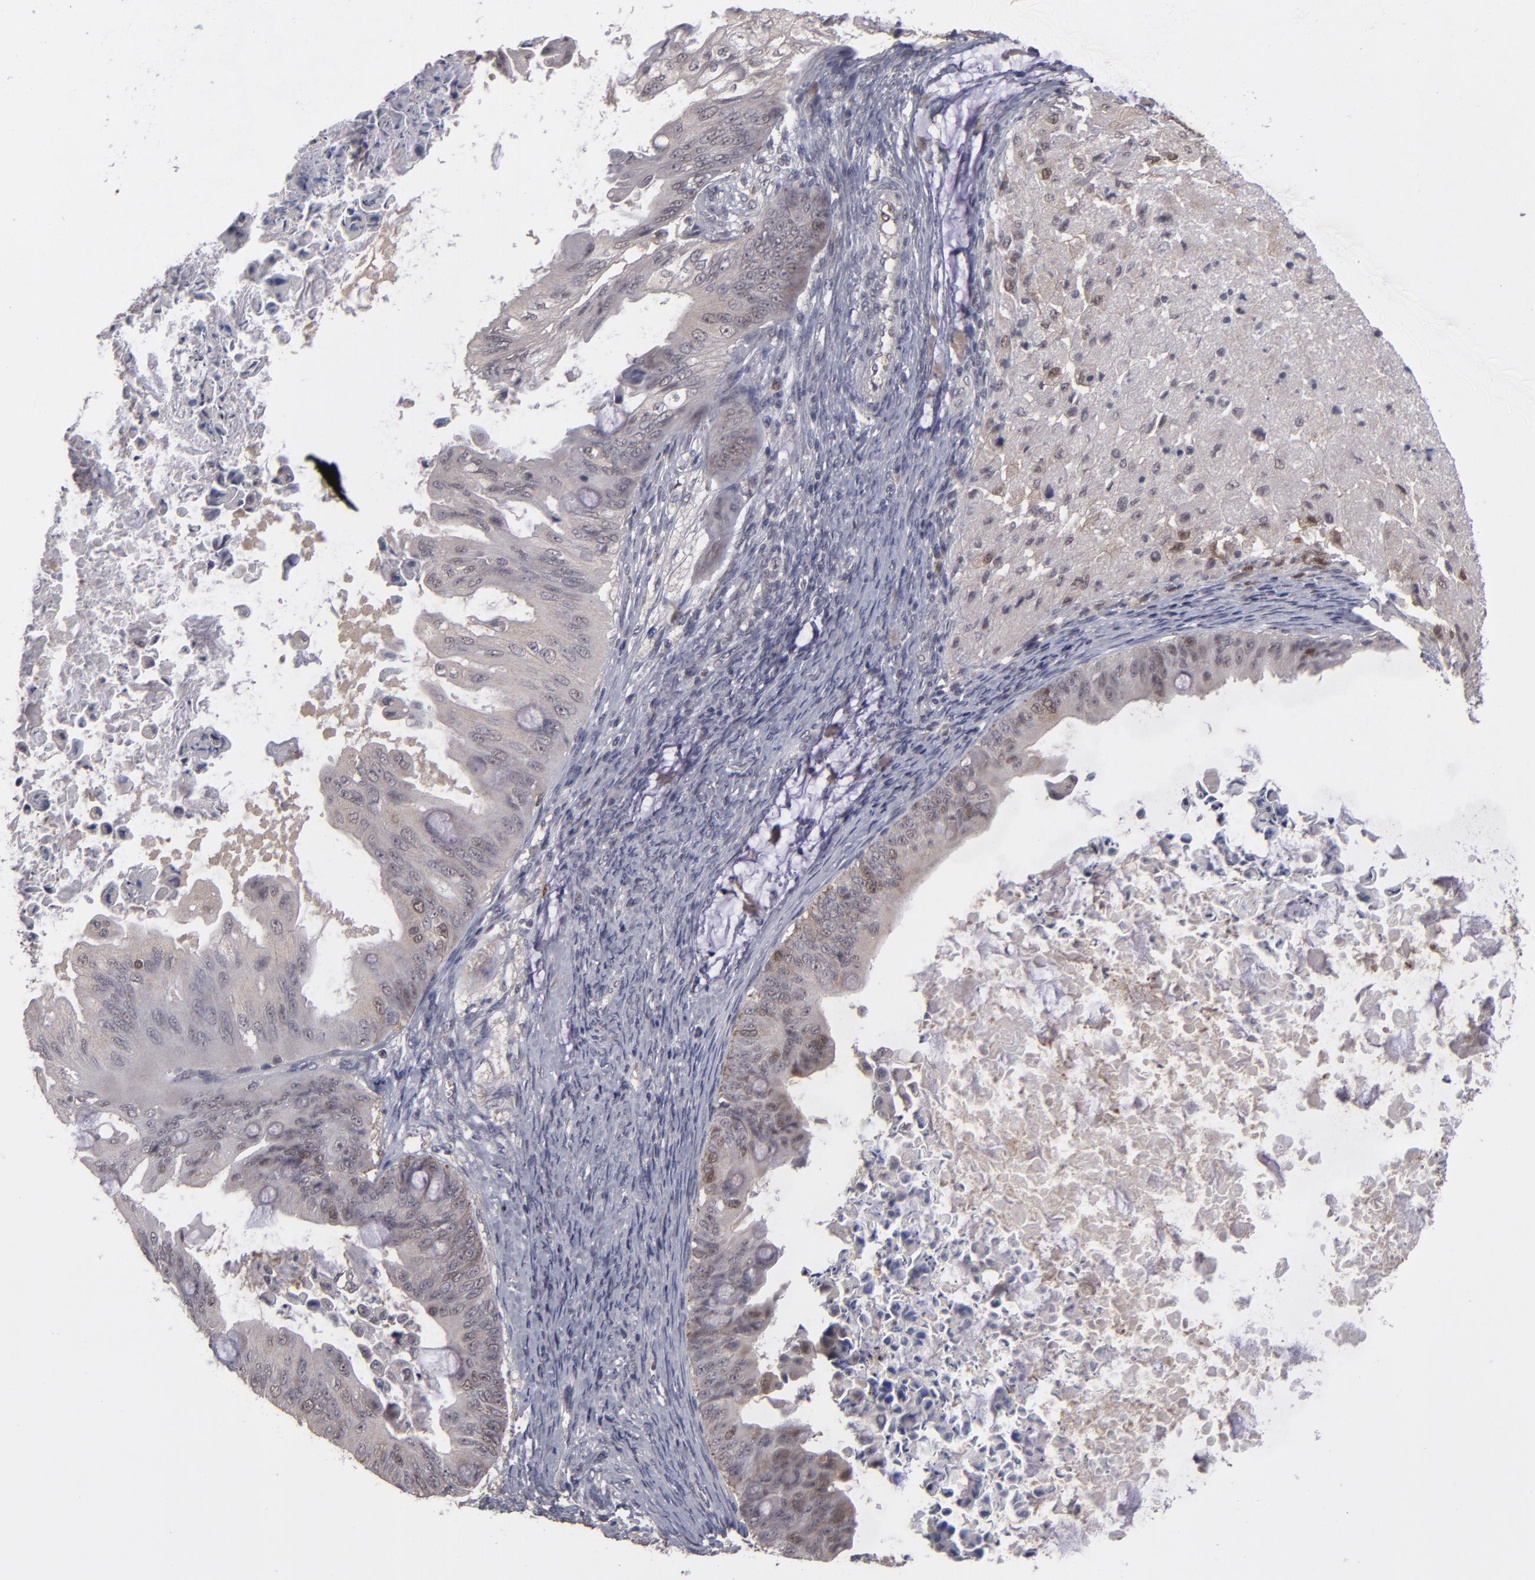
{"staining": {"intensity": "weak", "quantity": ">75%", "location": "cytoplasmic/membranous"}, "tissue": "ovarian cancer", "cell_type": "Tumor cells", "image_type": "cancer", "snomed": [{"axis": "morphology", "description": "Cystadenocarcinoma, mucinous, NOS"}, {"axis": "topography", "description": "Ovary"}], "caption": "Weak cytoplasmic/membranous protein positivity is appreciated in approximately >75% of tumor cells in mucinous cystadenocarcinoma (ovarian).", "gene": "TYMS", "patient": {"sex": "female", "age": 37}}